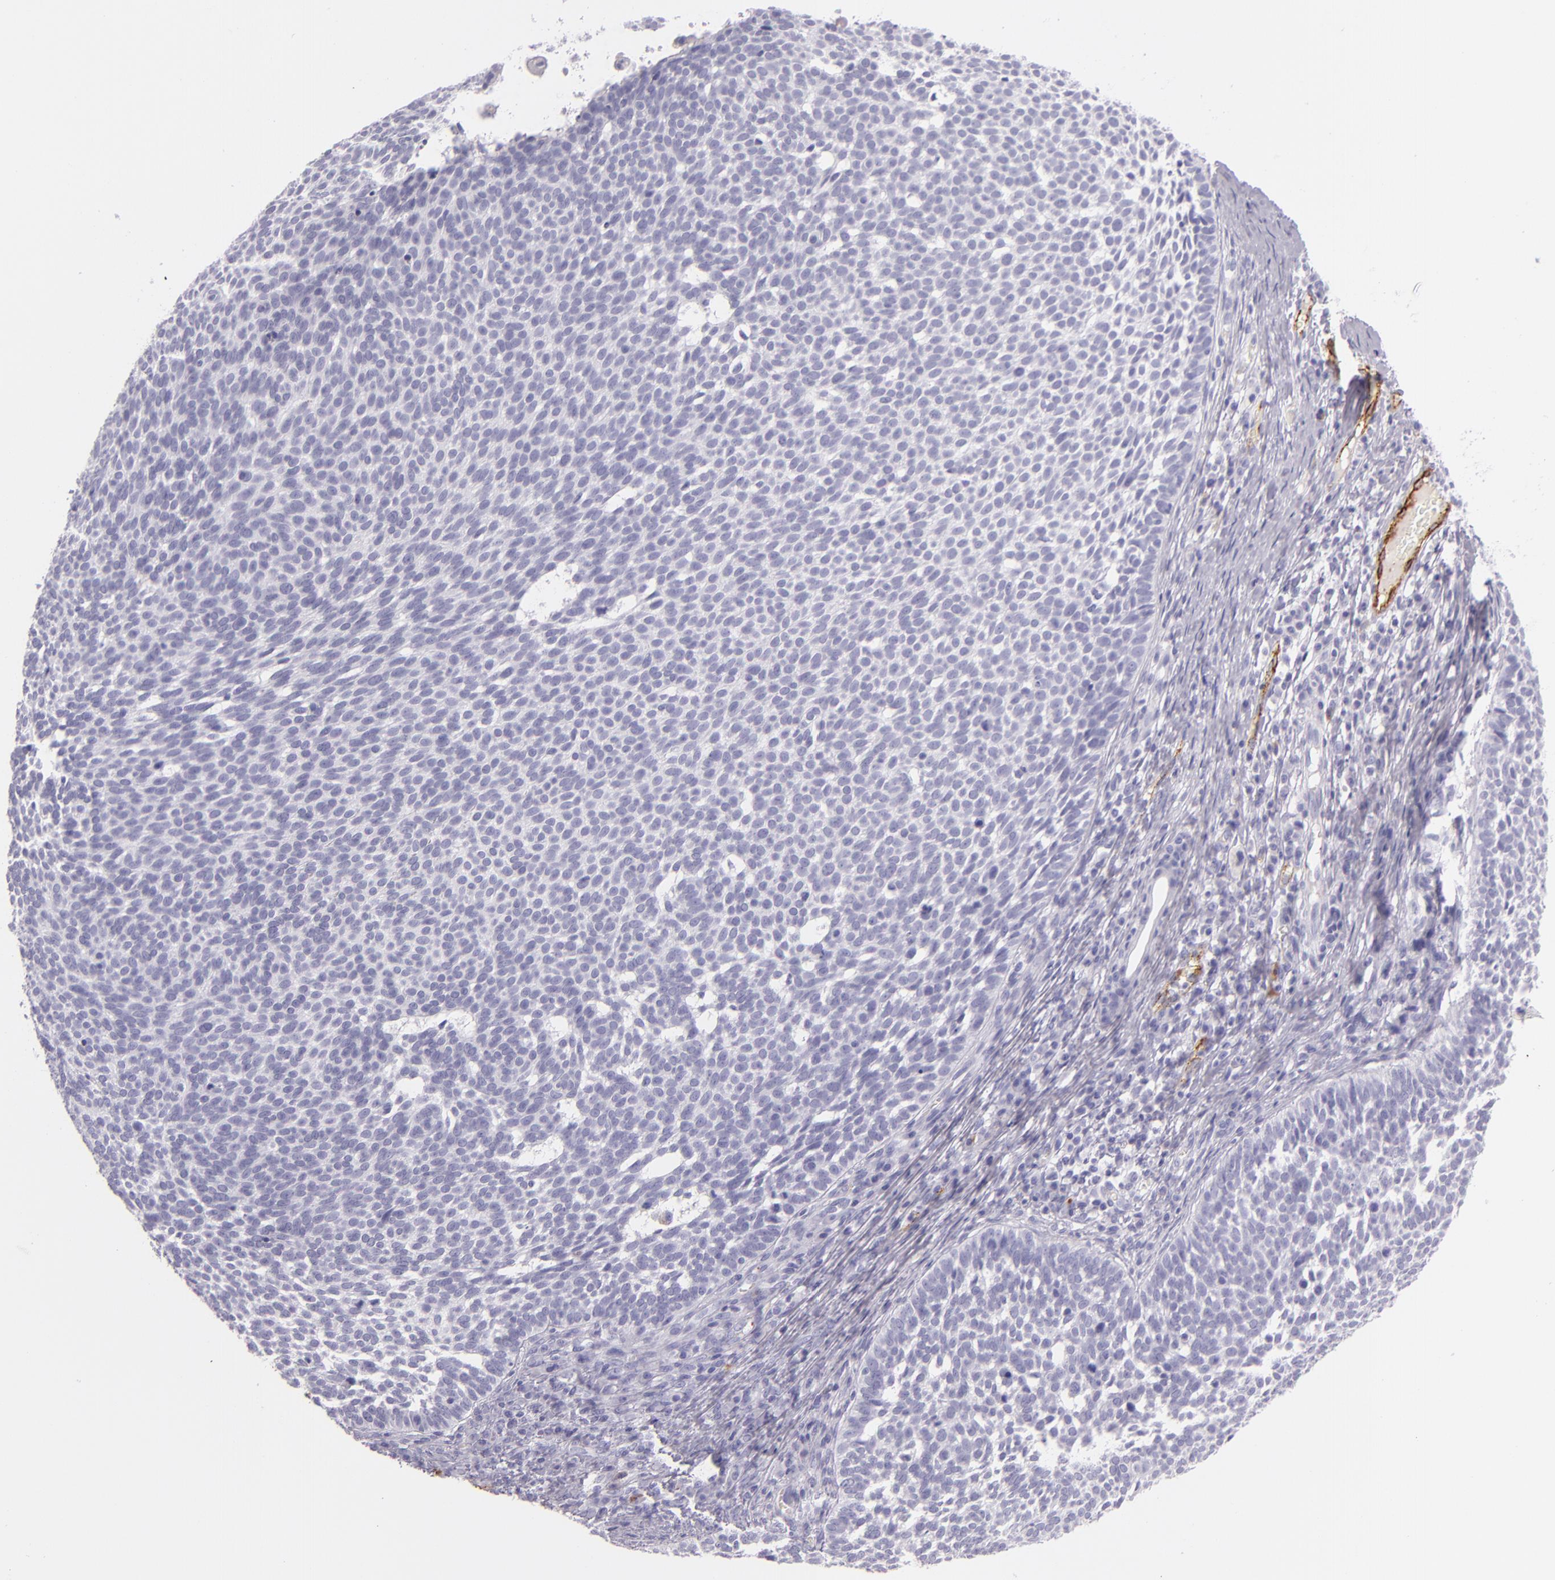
{"staining": {"intensity": "negative", "quantity": "none", "location": "none"}, "tissue": "skin cancer", "cell_type": "Tumor cells", "image_type": "cancer", "snomed": [{"axis": "morphology", "description": "Basal cell carcinoma"}, {"axis": "topography", "description": "Skin"}], "caption": "Immunohistochemical staining of human basal cell carcinoma (skin) shows no significant staining in tumor cells.", "gene": "SELP", "patient": {"sex": "male", "age": 63}}